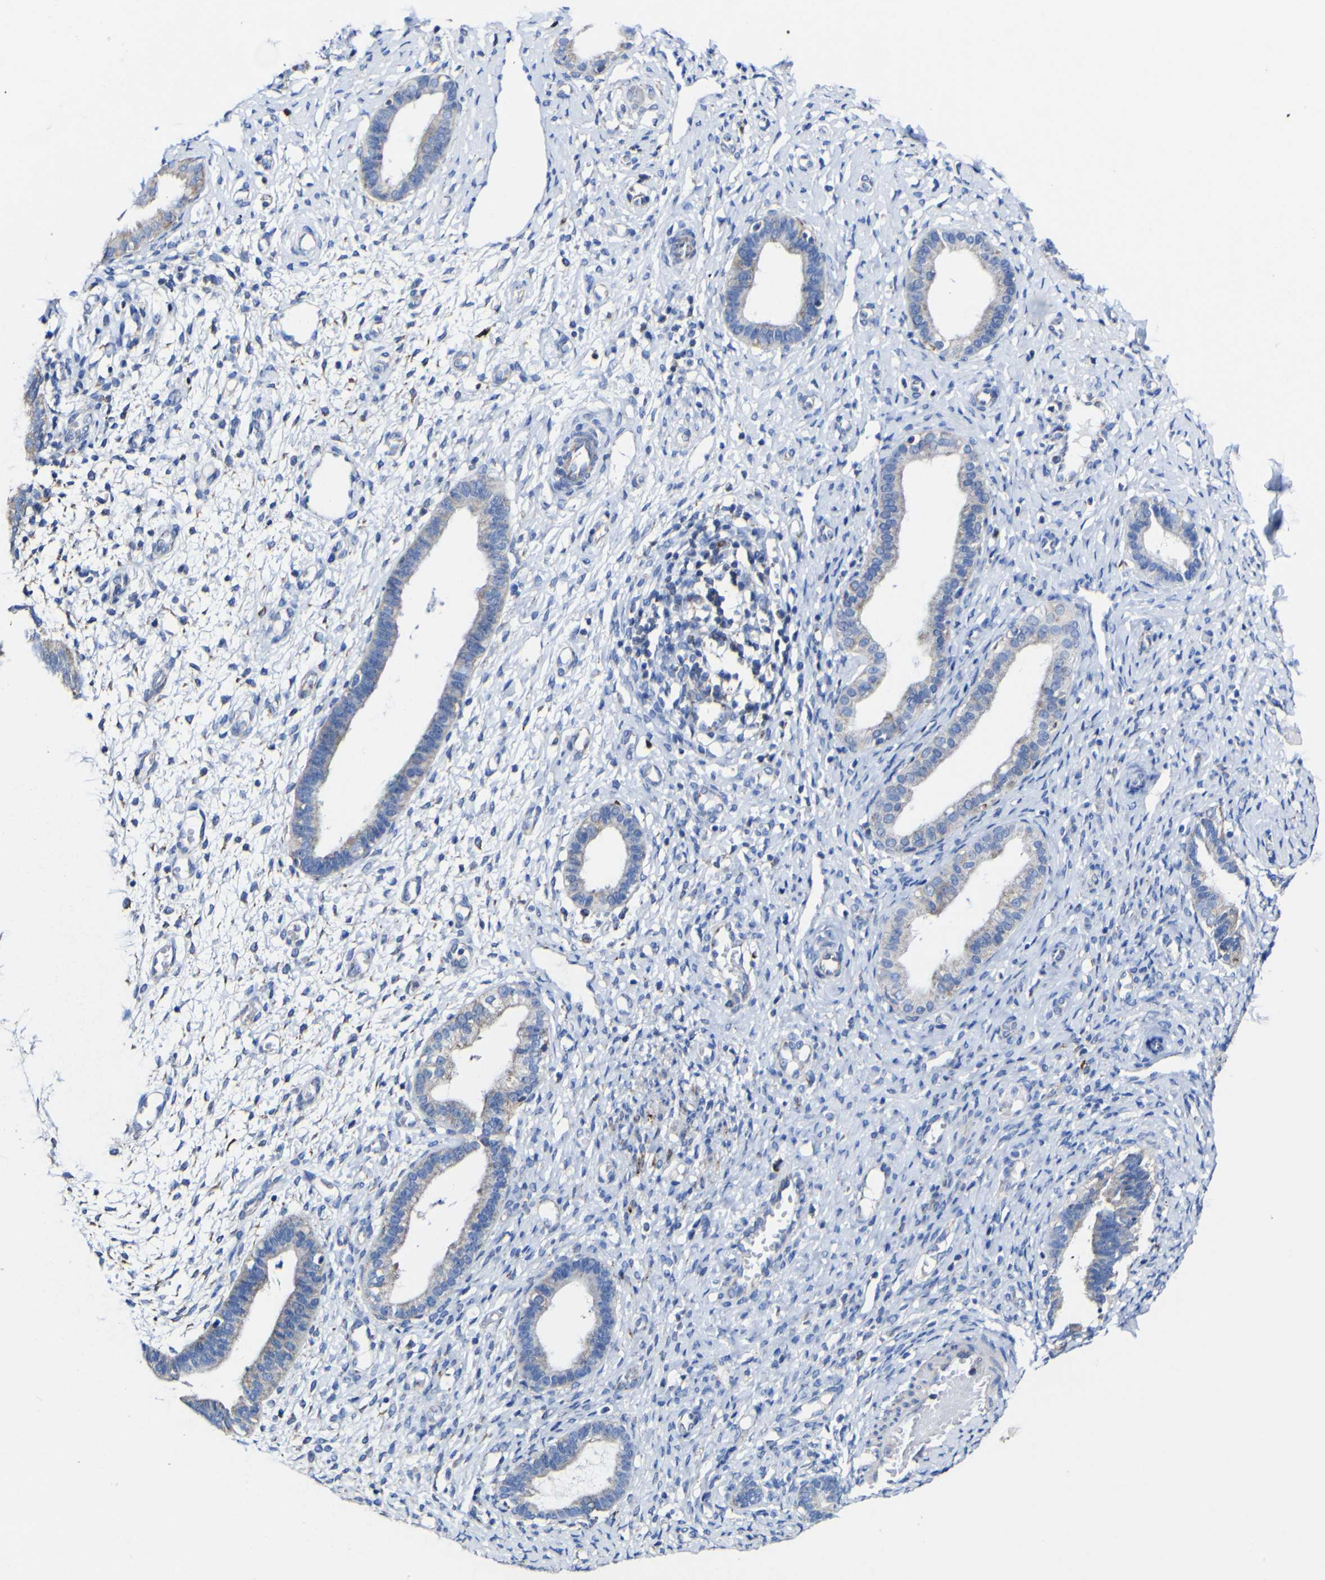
{"staining": {"intensity": "moderate", "quantity": "<25%", "location": "cytoplasmic/membranous"}, "tissue": "endometrium", "cell_type": "Cells in endometrial stroma", "image_type": "normal", "snomed": [{"axis": "morphology", "description": "Normal tissue, NOS"}, {"axis": "topography", "description": "Endometrium"}], "caption": "Immunohistochemistry image of normal endometrium: human endometrium stained using IHC reveals low levels of moderate protein expression localized specifically in the cytoplasmic/membranous of cells in endometrial stroma, appearing as a cytoplasmic/membranous brown color.", "gene": "CCDC90B", "patient": {"sex": "female", "age": 61}}